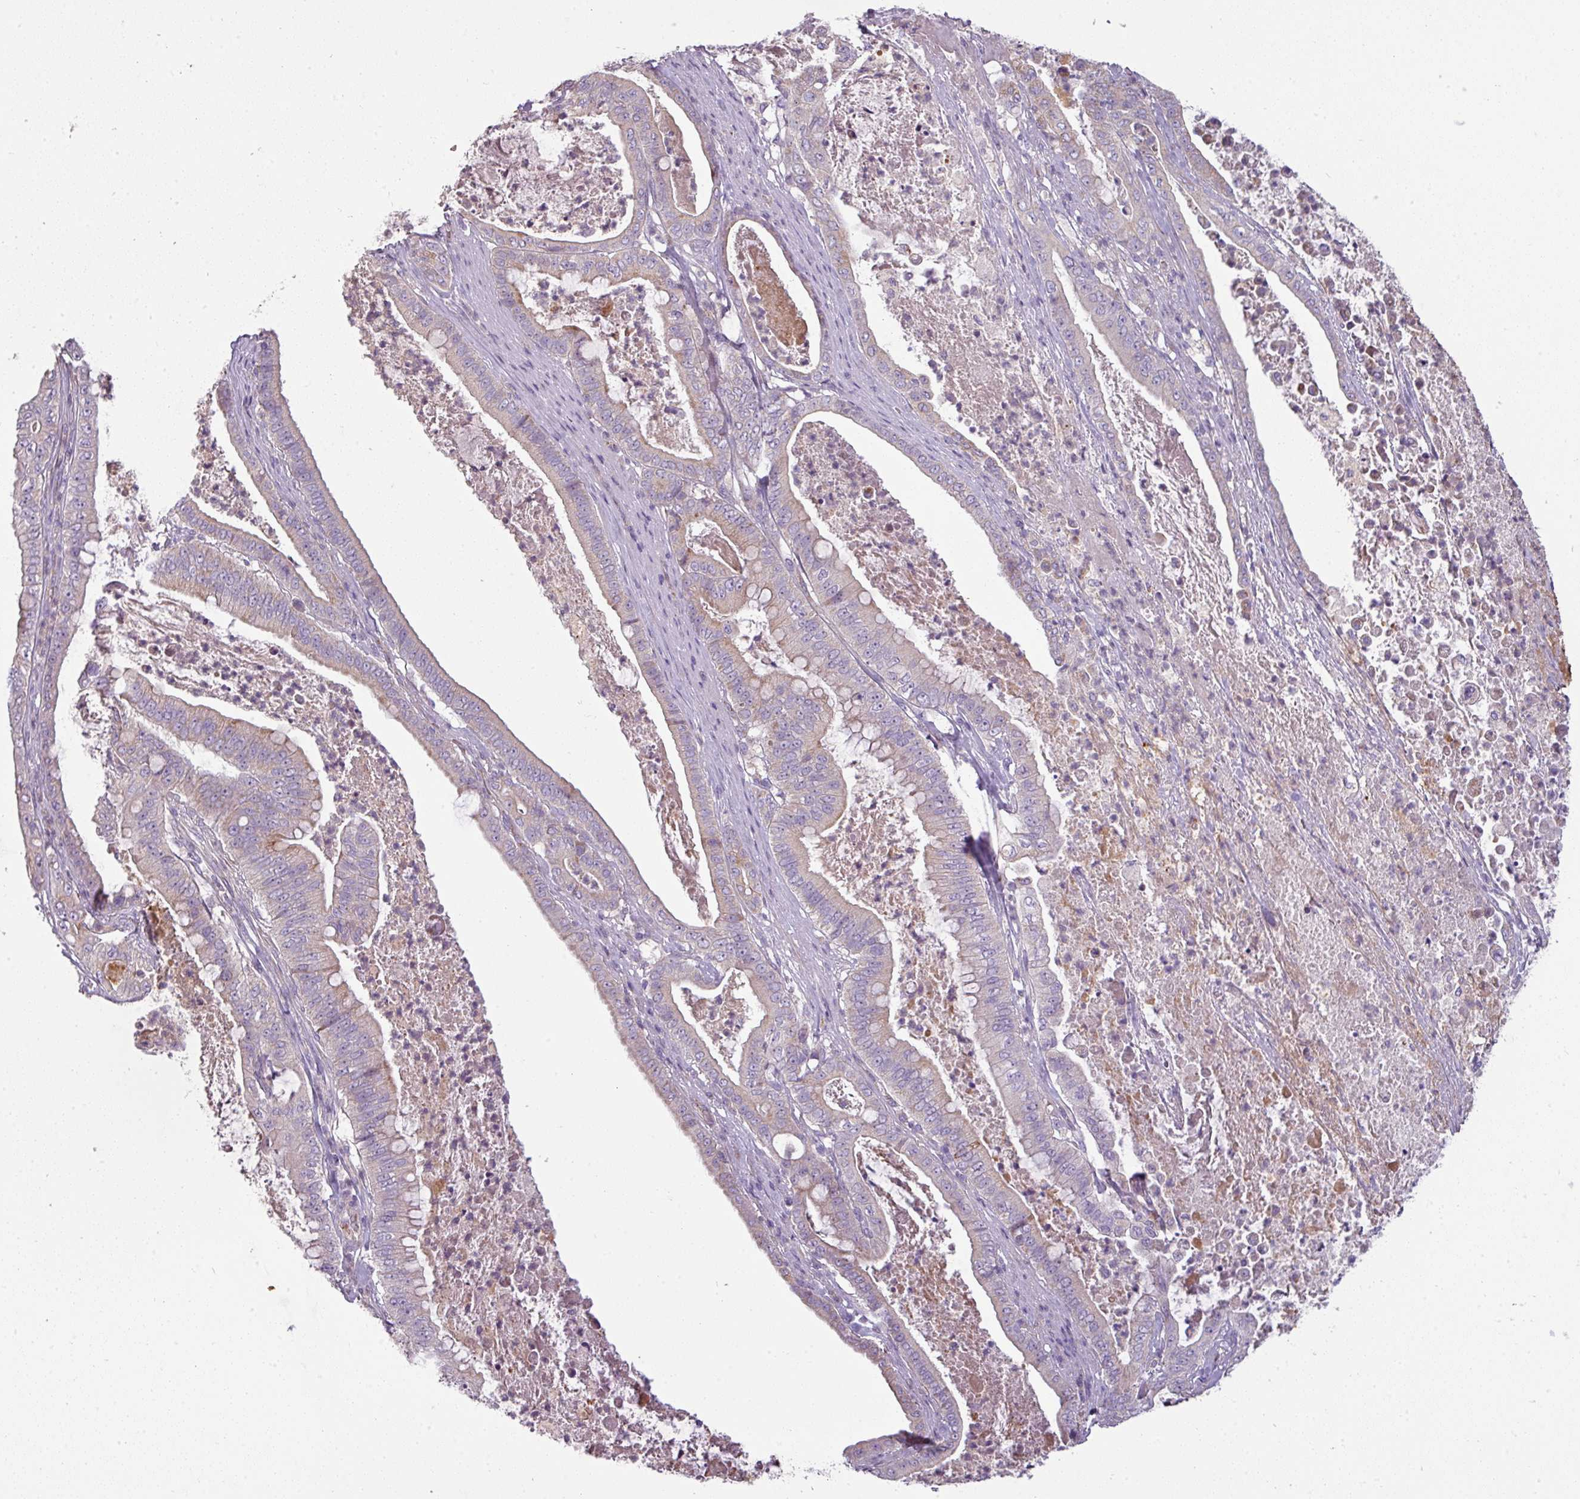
{"staining": {"intensity": "weak", "quantity": "<25%", "location": "cytoplasmic/membranous"}, "tissue": "pancreatic cancer", "cell_type": "Tumor cells", "image_type": "cancer", "snomed": [{"axis": "morphology", "description": "Adenocarcinoma, NOS"}, {"axis": "topography", "description": "Pancreas"}], "caption": "Tumor cells show no significant positivity in adenocarcinoma (pancreatic).", "gene": "PNMA6A", "patient": {"sex": "male", "age": 71}}